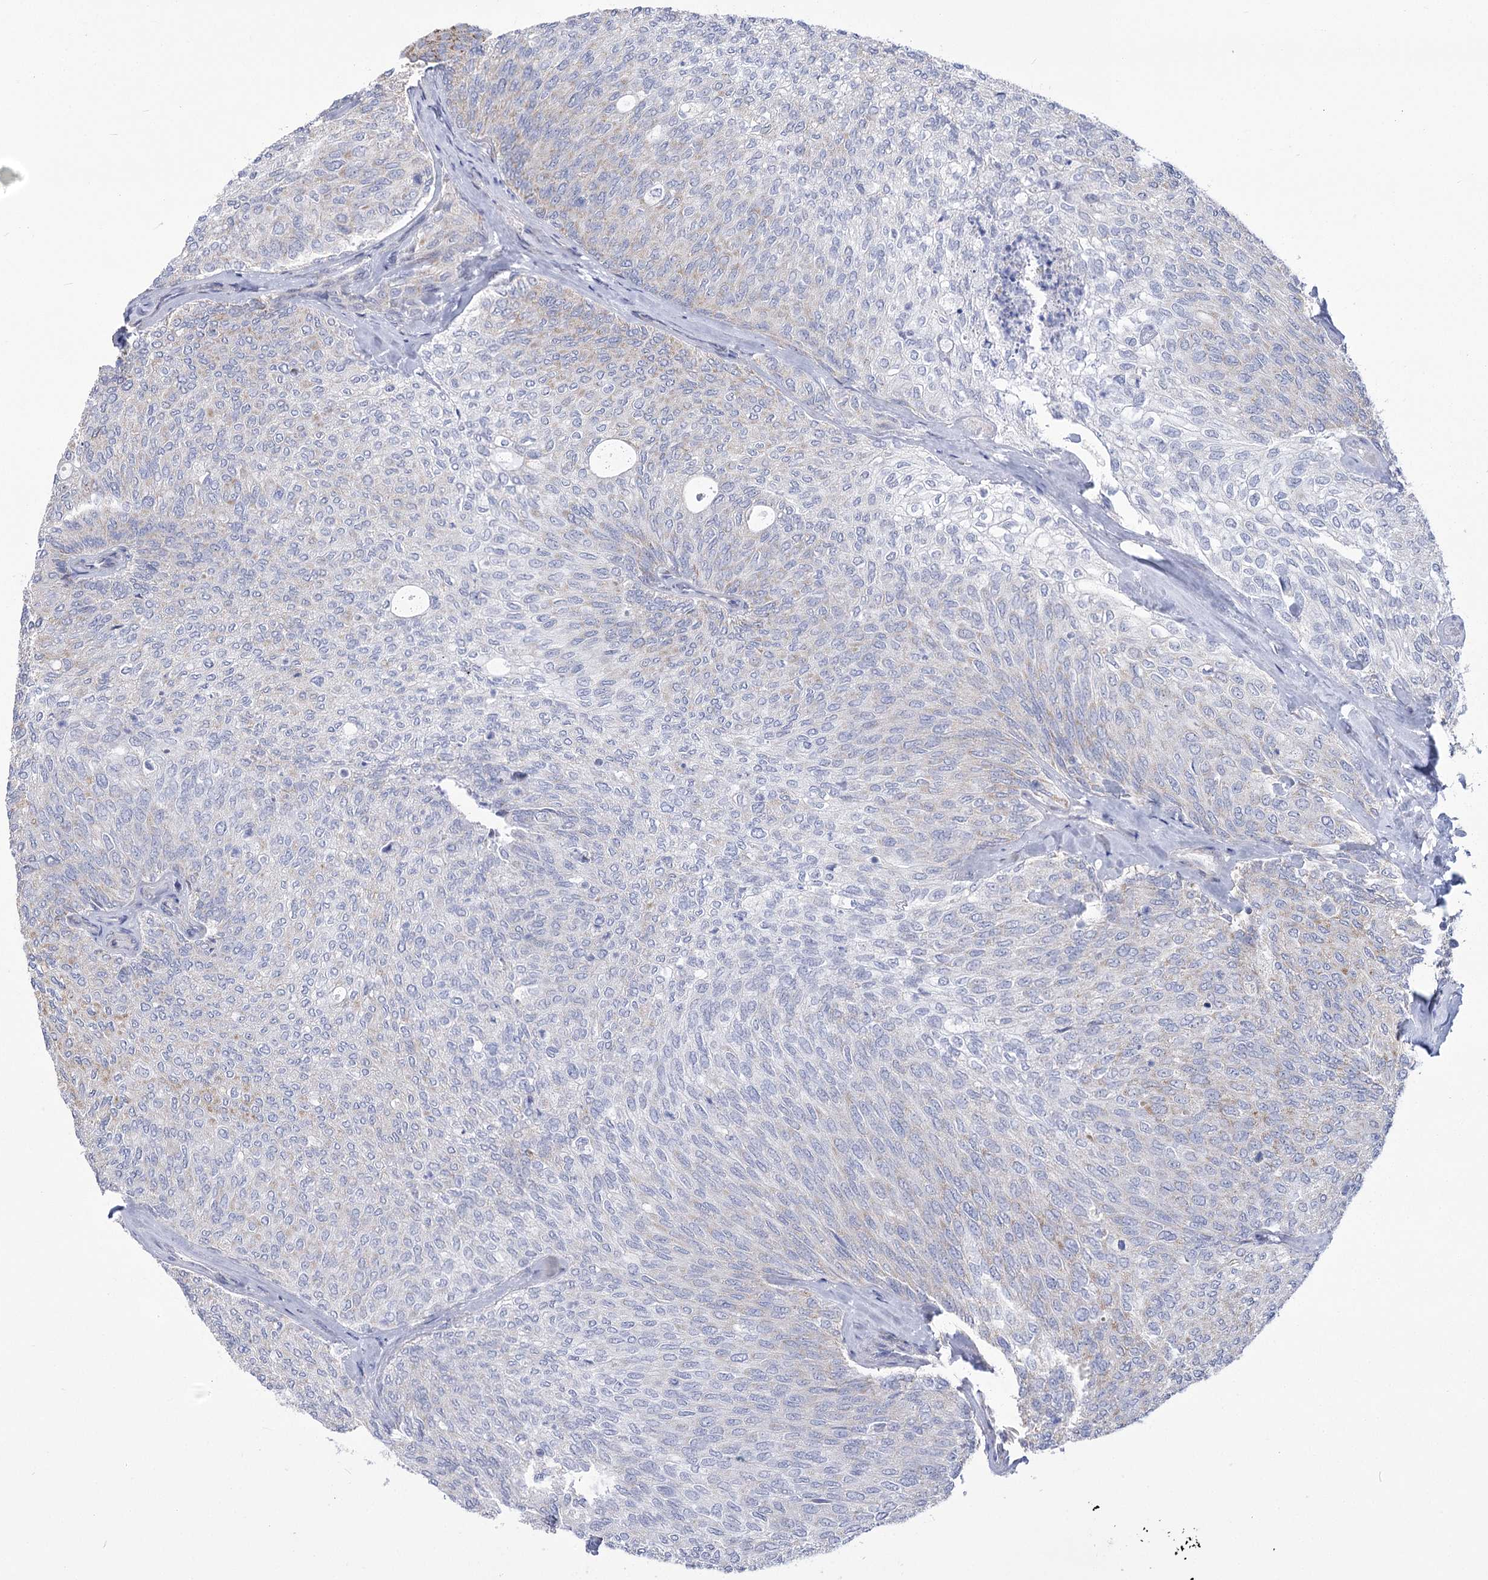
{"staining": {"intensity": "weak", "quantity": "<25%", "location": "cytoplasmic/membranous"}, "tissue": "urothelial cancer", "cell_type": "Tumor cells", "image_type": "cancer", "snomed": [{"axis": "morphology", "description": "Urothelial carcinoma, Low grade"}, {"axis": "topography", "description": "Urinary bladder"}], "caption": "There is no significant expression in tumor cells of urothelial cancer. Nuclei are stained in blue.", "gene": "PDHB", "patient": {"sex": "female", "age": 79}}